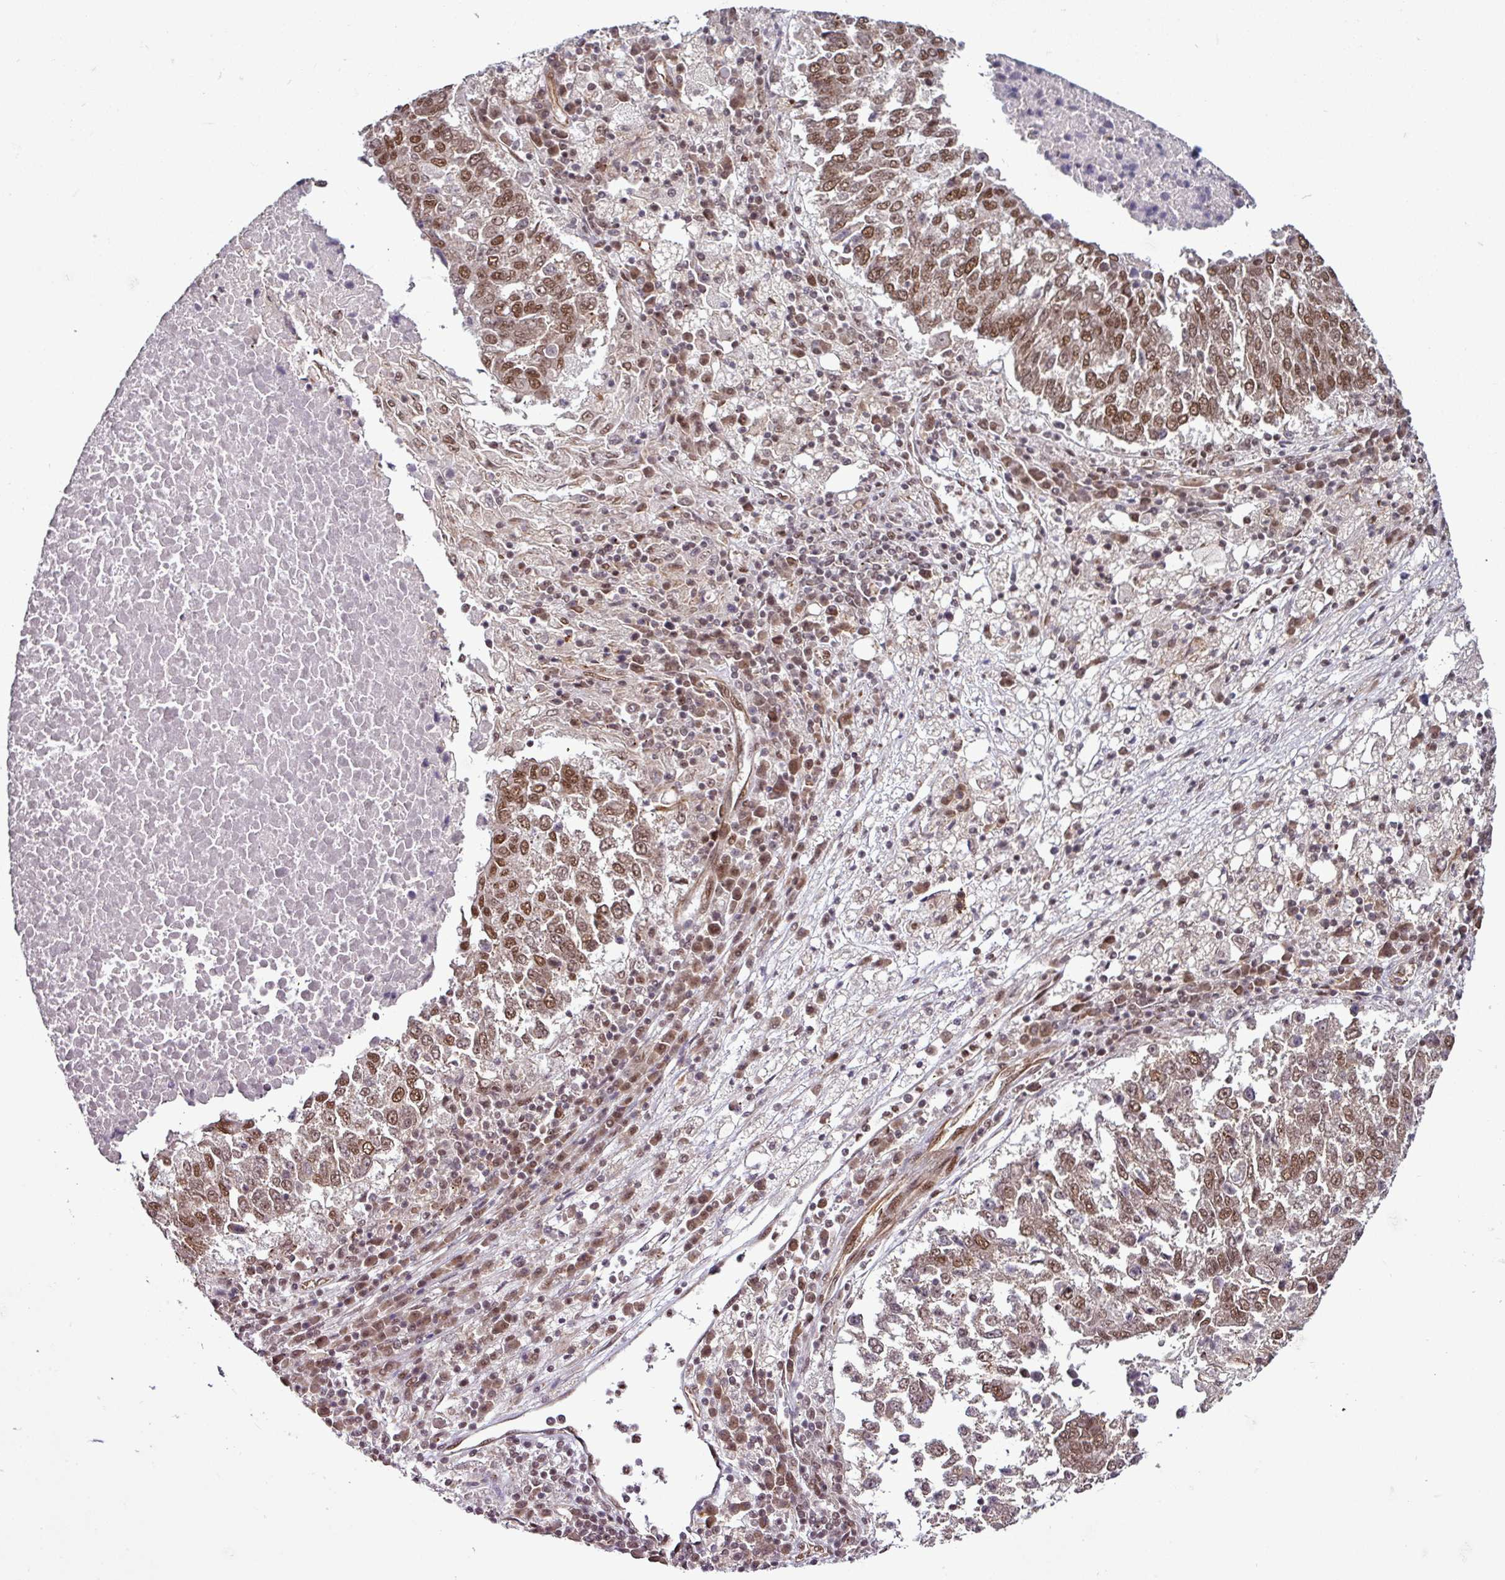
{"staining": {"intensity": "moderate", "quantity": ">75%", "location": "nuclear"}, "tissue": "lung cancer", "cell_type": "Tumor cells", "image_type": "cancer", "snomed": [{"axis": "morphology", "description": "Squamous cell carcinoma, NOS"}, {"axis": "topography", "description": "Lung"}], "caption": "DAB immunohistochemical staining of human squamous cell carcinoma (lung) shows moderate nuclear protein expression in approximately >75% of tumor cells. (IHC, brightfield microscopy, high magnification).", "gene": "MORF4L2", "patient": {"sex": "male", "age": 73}}